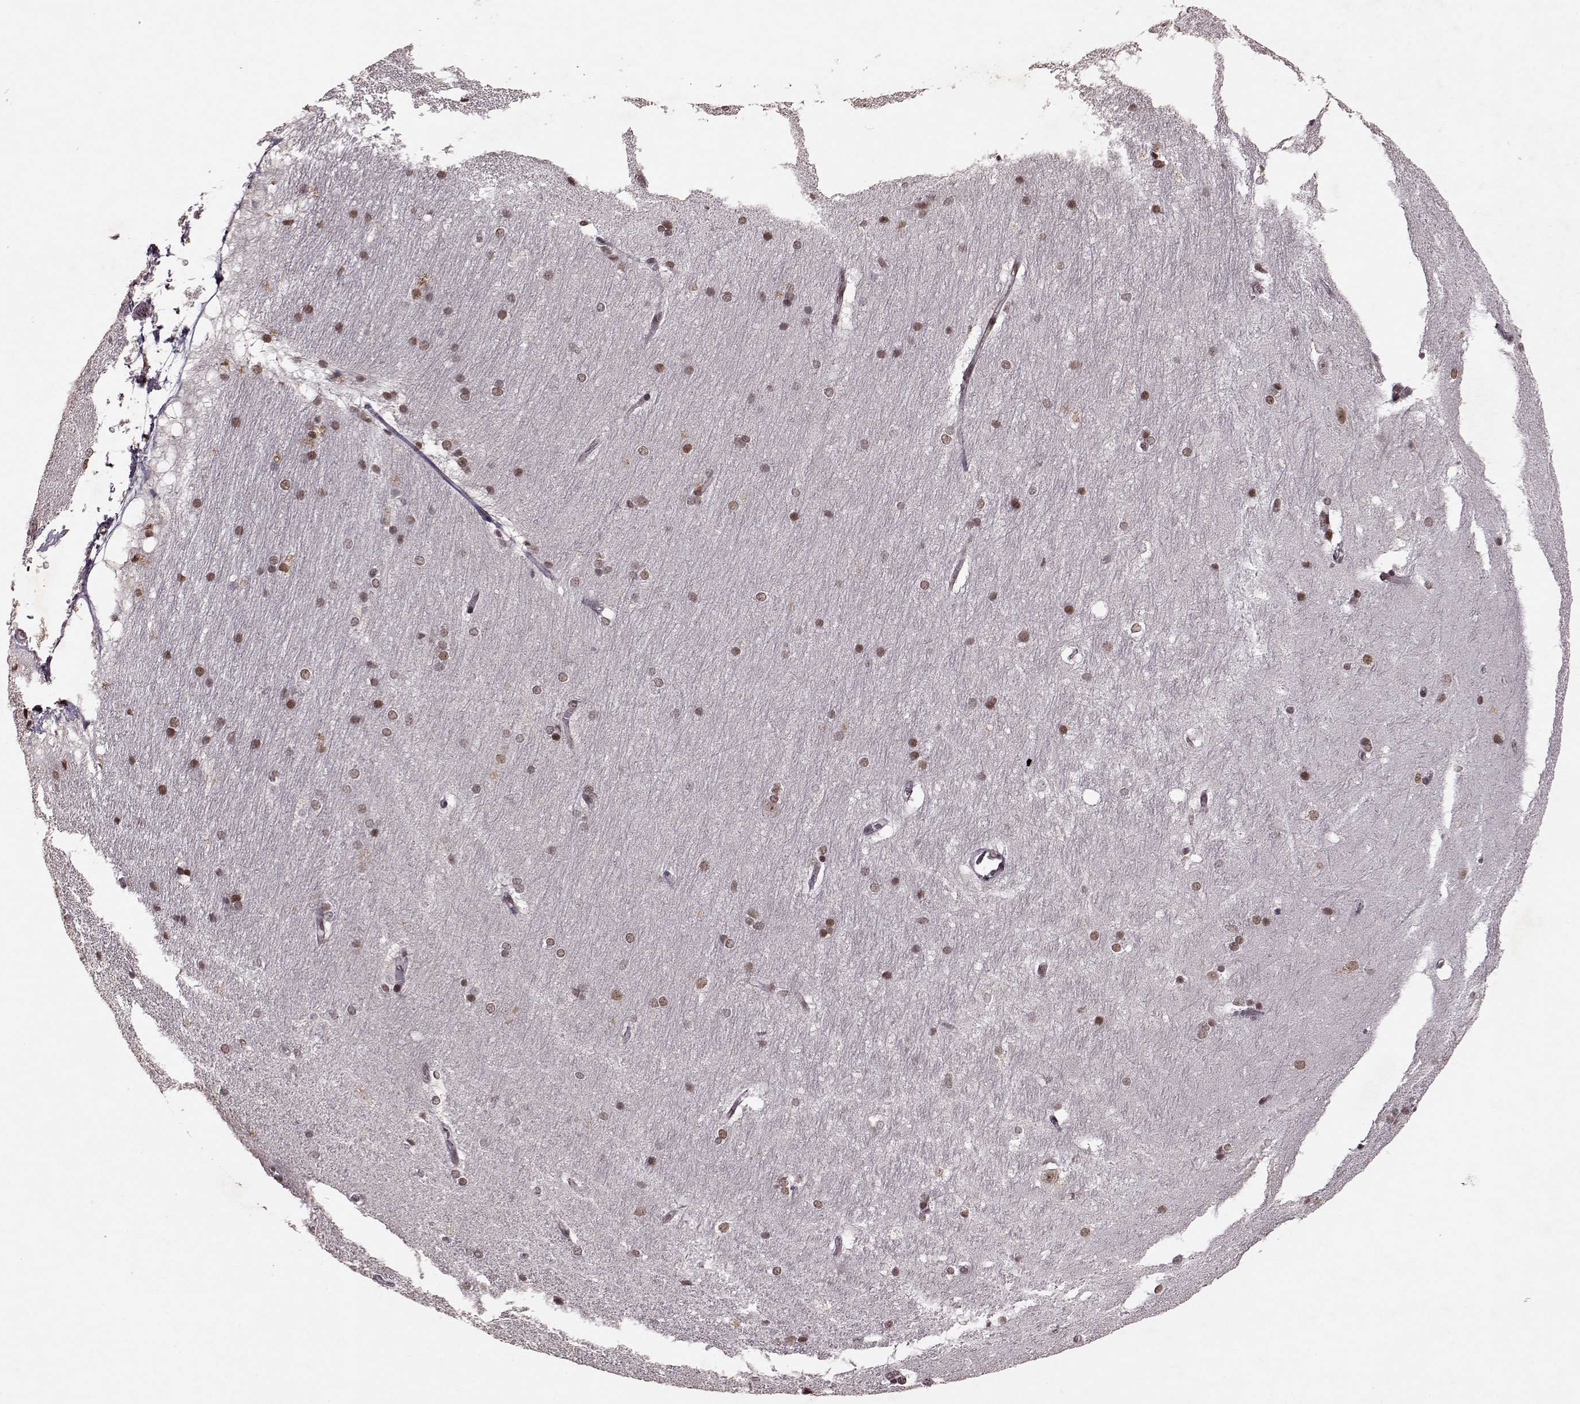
{"staining": {"intensity": "strong", "quantity": "<25%", "location": "nuclear"}, "tissue": "hippocampus", "cell_type": "Glial cells", "image_type": "normal", "snomed": [{"axis": "morphology", "description": "Normal tissue, NOS"}, {"axis": "topography", "description": "Cerebral cortex"}, {"axis": "topography", "description": "Hippocampus"}], "caption": "This is a histology image of IHC staining of unremarkable hippocampus, which shows strong expression in the nuclear of glial cells.", "gene": "RRAGD", "patient": {"sex": "female", "age": 19}}